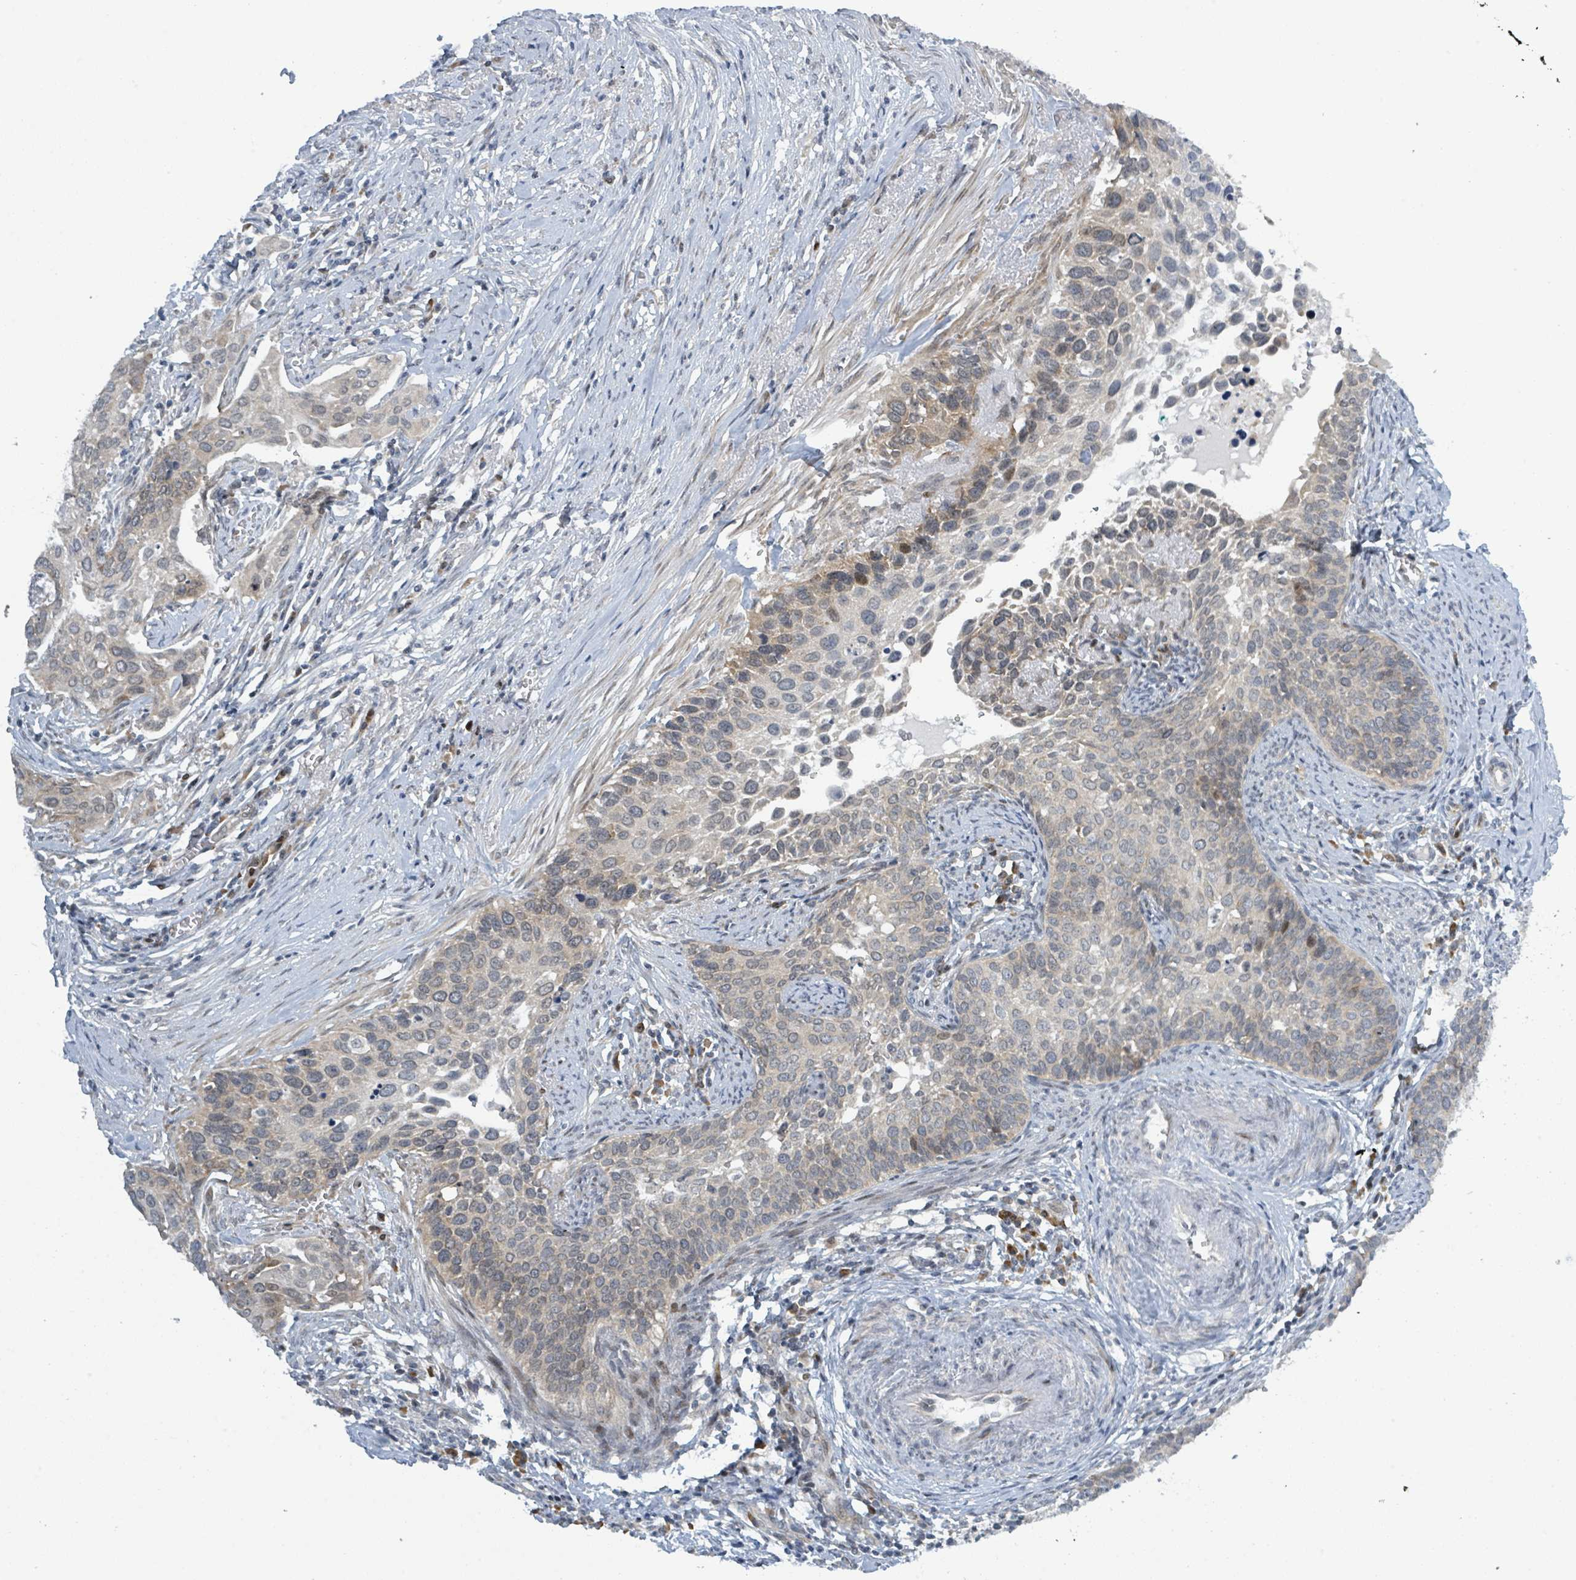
{"staining": {"intensity": "weak", "quantity": "<25%", "location": "cytoplasmic/membranous,nuclear"}, "tissue": "cervical cancer", "cell_type": "Tumor cells", "image_type": "cancer", "snomed": [{"axis": "morphology", "description": "Squamous cell carcinoma, NOS"}, {"axis": "topography", "description": "Cervix"}], "caption": "Cervical squamous cell carcinoma stained for a protein using immunohistochemistry exhibits no staining tumor cells.", "gene": "RPL32", "patient": {"sex": "female", "age": 44}}